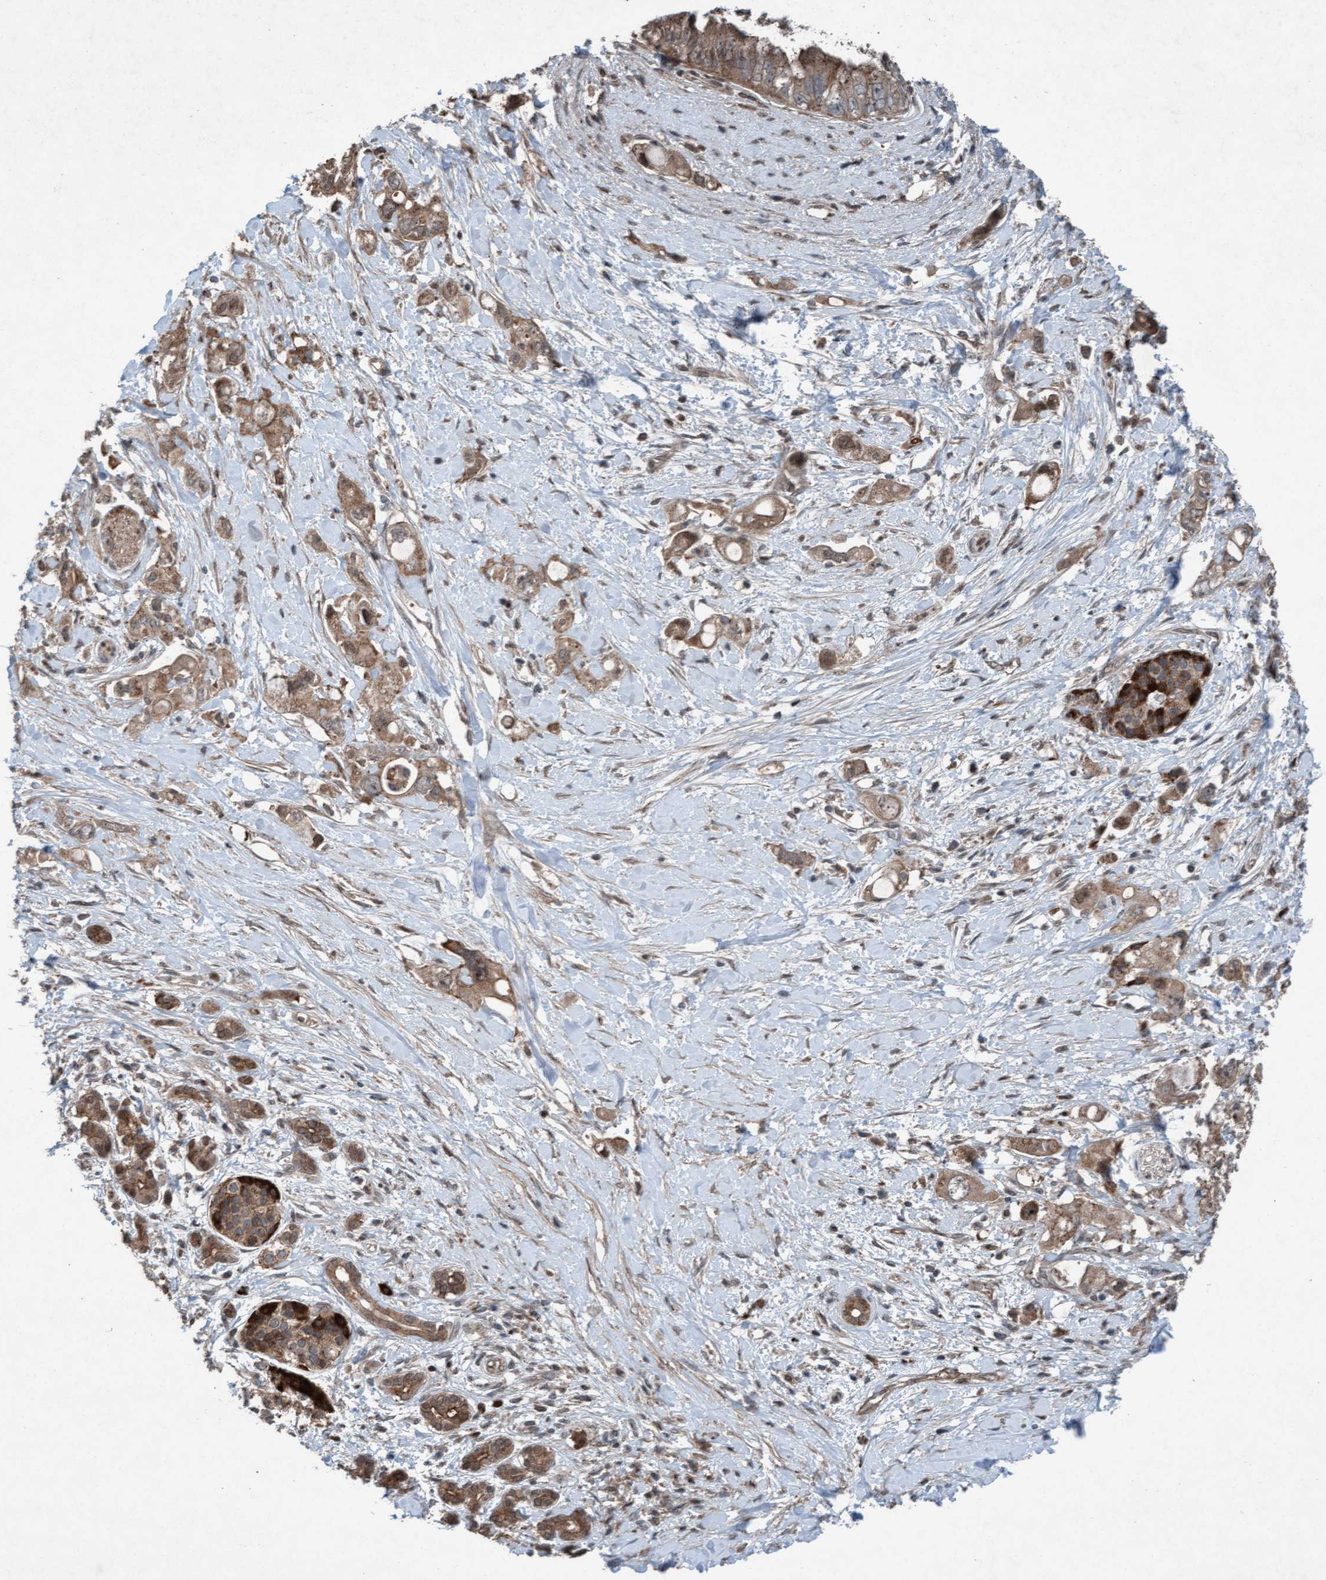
{"staining": {"intensity": "weak", "quantity": ">75%", "location": "cytoplasmic/membranous"}, "tissue": "pancreatic cancer", "cell_type": "Tumor cells", "image_type": "cancer", "snomed": [{"axis": "morphology", "description": "Adenocarcinoma, NOS"}, {"axis": "topography", "description": "Pancreas"}], "caption": "Human pancreatic cancer (adenocarcinoma) stained with a brown dye shows weak cytoplasmic/membranous positive positivity in about >75% of tumor cells.", "gene": "PLXNB2", "patient": {"sex": "female", "age": 56}}